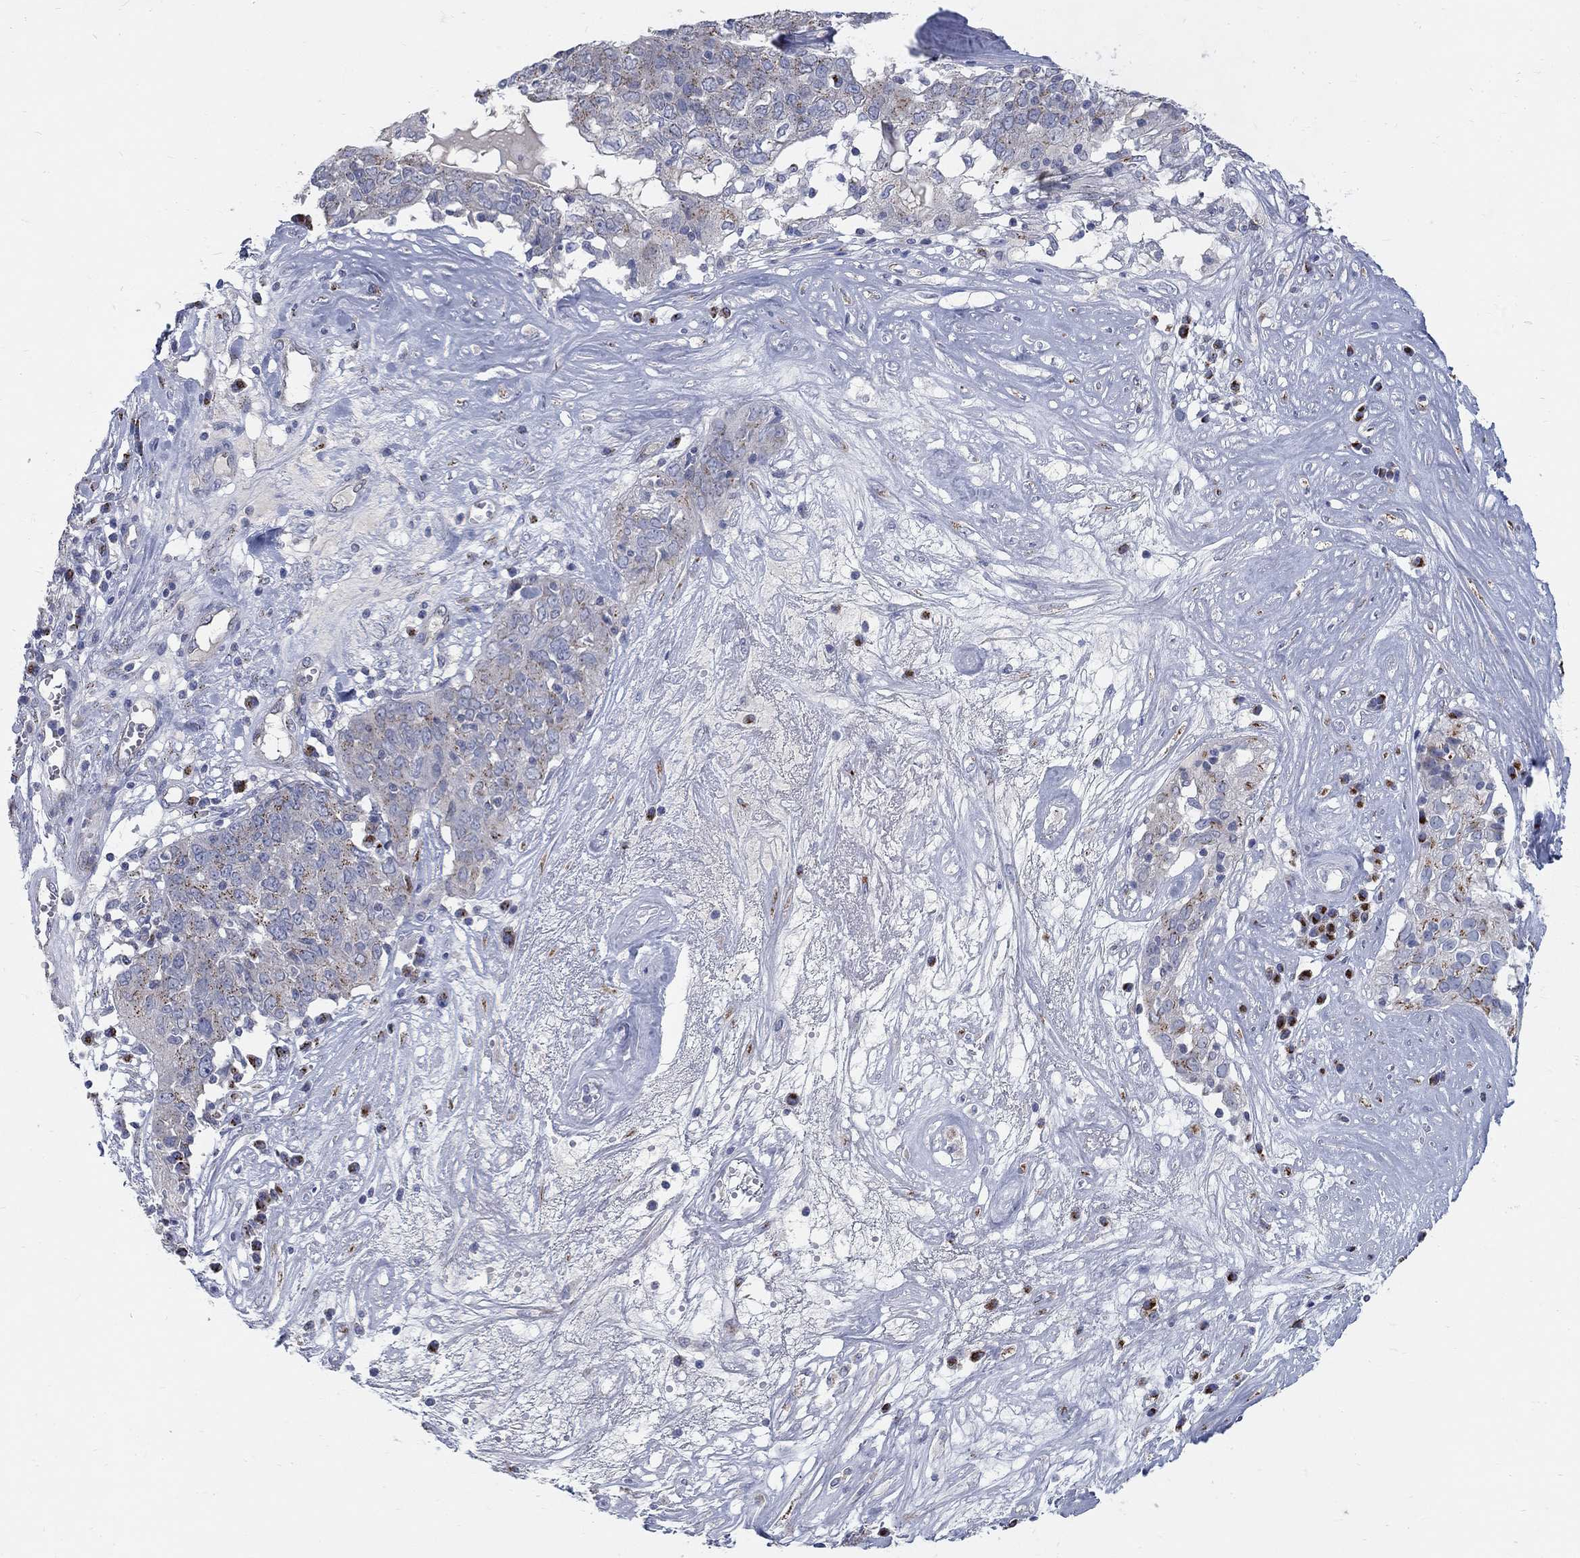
{"staining": {"intensity": "weak", "quantity": "<25%", "location": "cytoplasmic/membranous"}, "tissue": "ovarian cancer", "cell_type": "Tumor cells", "image_type": "cancer", "snomed": [{"axis": "morphology", "description": "Carcinoma, endometroid"}, {"axis": "topography", "description": "Ovary"}], "caption": "There is no significant staining in tumor cells of ovarian cancer (endometroid carcinoma). (Brightfield microscopy of DAB (3,3'-diaminobenzidine) immunohistochemistry at high magnification).", "gene": "PANK3", "patient": {"sex": "female", "age": 50}}